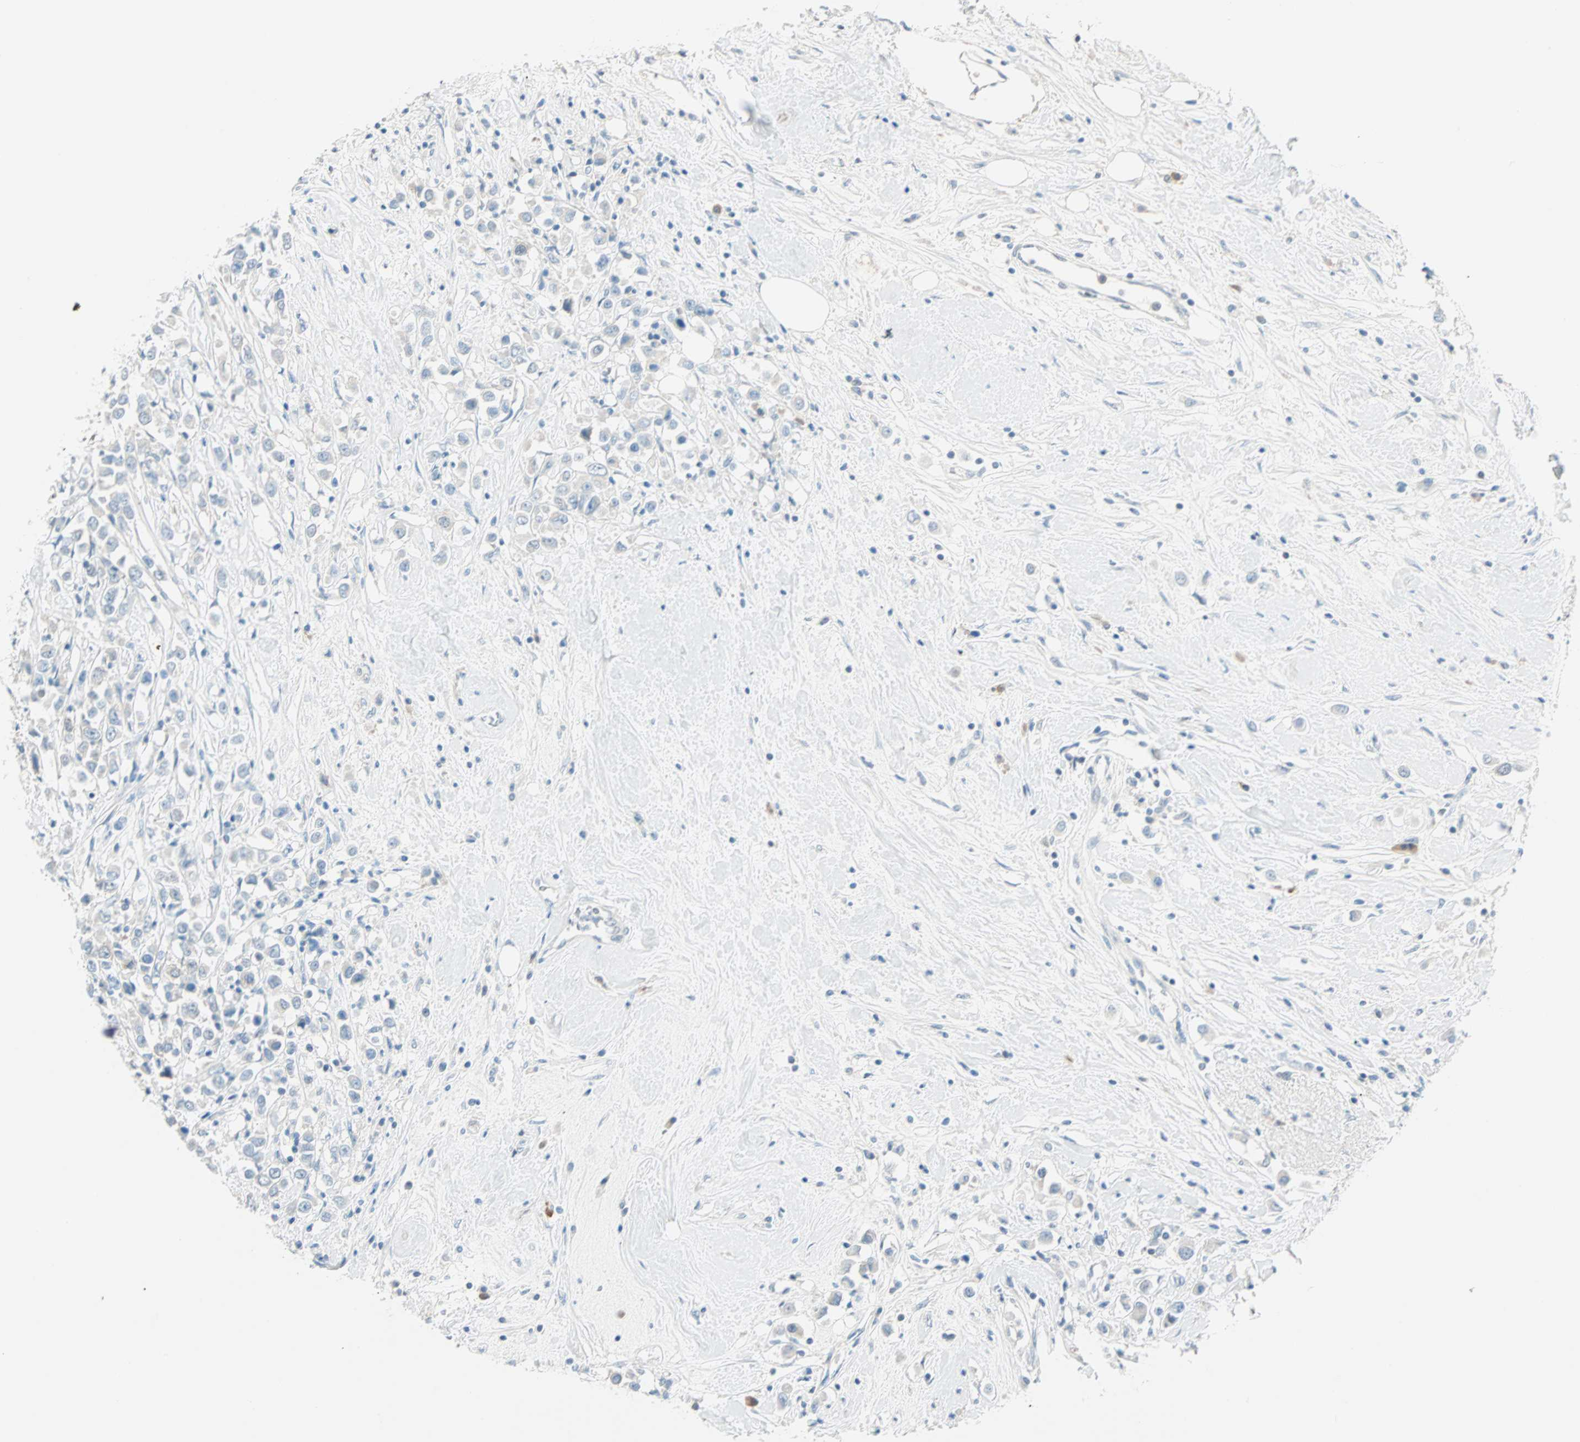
{"staining": {"intensity": "negative", "quantity": "none", "location": "none"}, "tissue": "breast cancer", "cell_type": "Tumor cells", "image_type": "cancer", "snomed": [{"axis": "morphology", "description": "Duct carcinoma"}, {"axis": "topography", "description": "Breast"}], "caption": "Immunohistochemistry micrograph of neoplastic tissue: human breast infiltrating ductal carcinoma stained with DAB (3,3'-diaminobenzidine) displays no significant protein positivity in tumor cells.", "gene": "ATF6", "patient": {"sex": "female", "age": 61}}